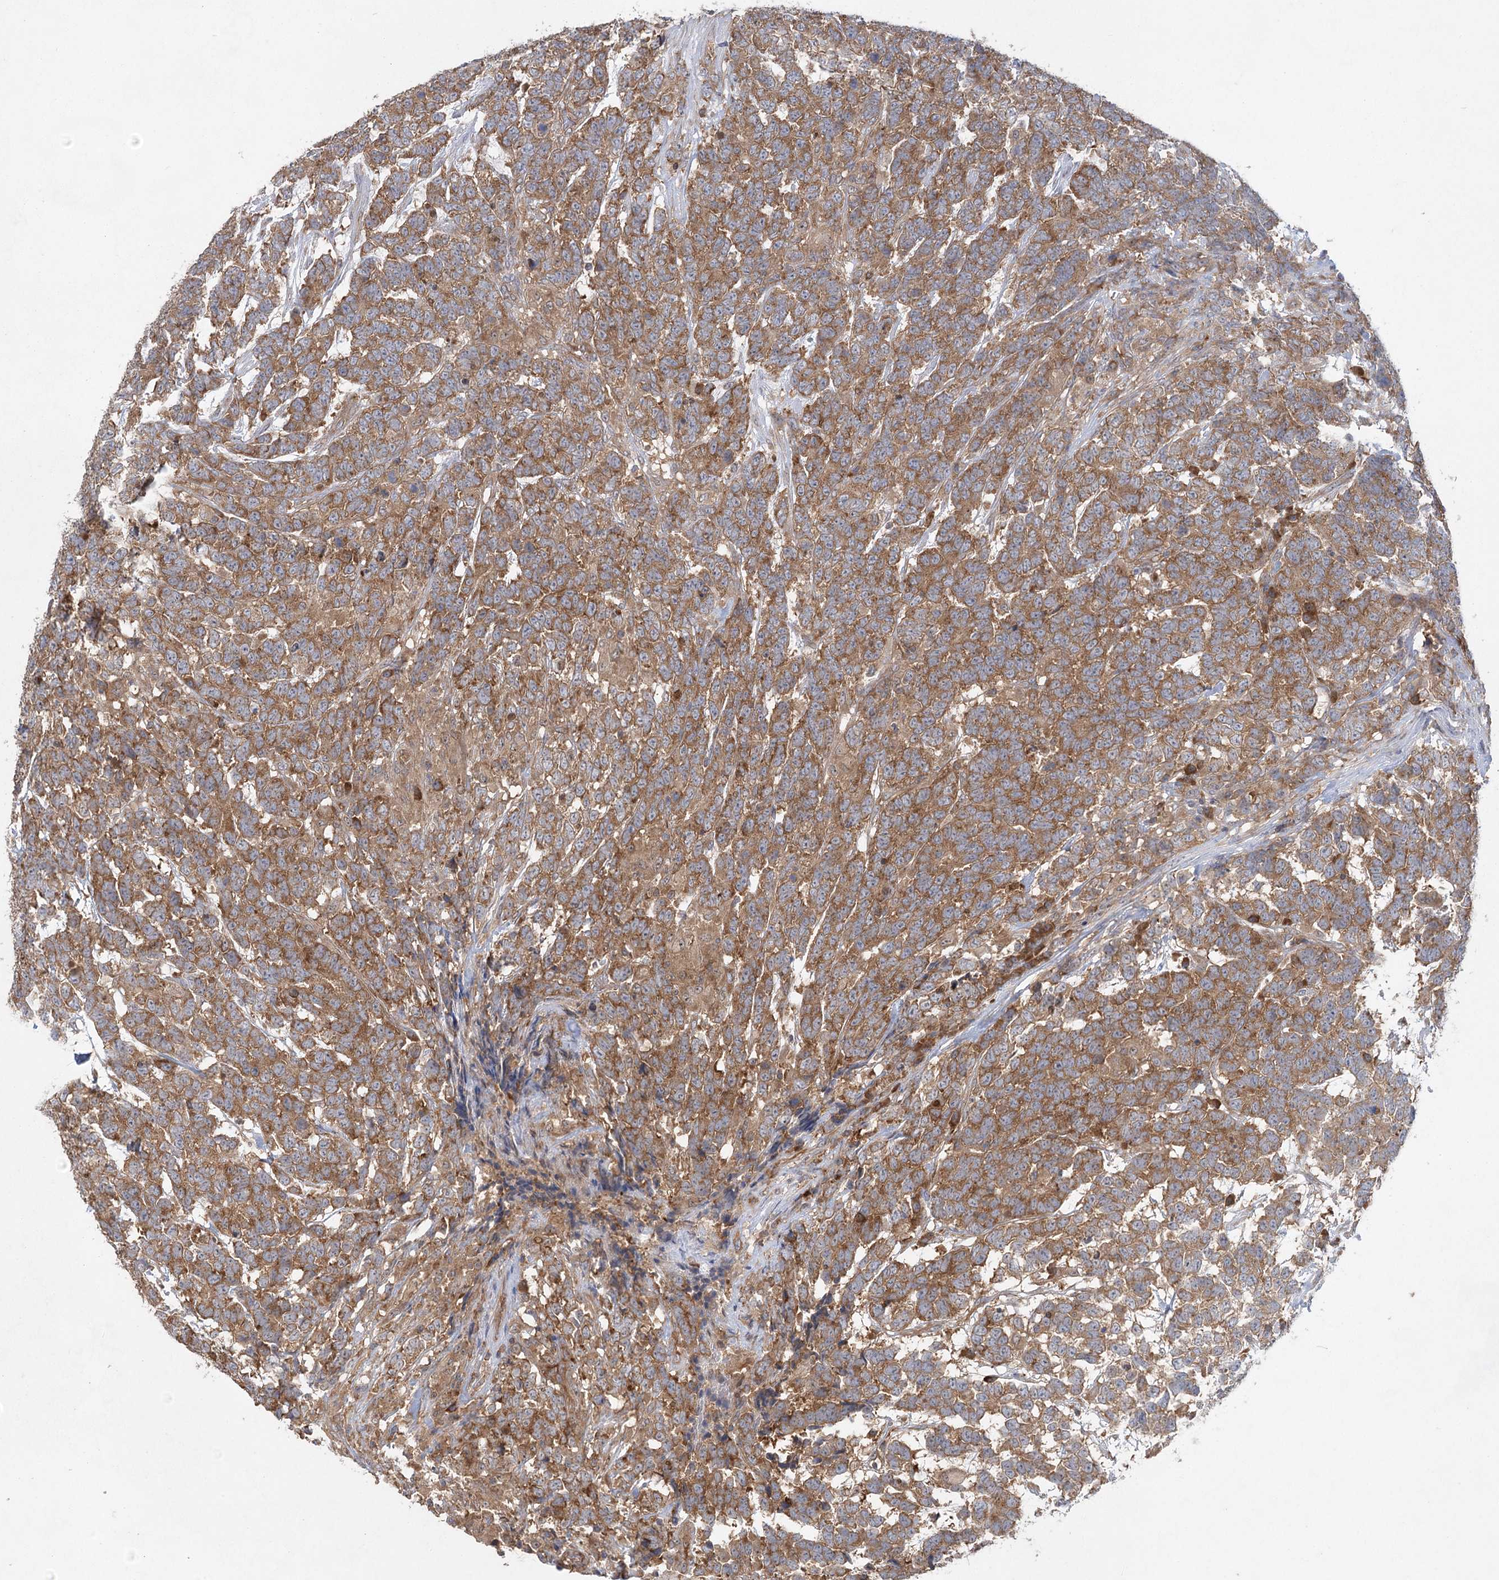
{"staining": {"intensity": "moderate", "quantity": ">75%", "location": "cytoplasmic/membranous"}, "tissue": "testis cancer", "cell_type": "Tumor cells", "image_type": "cancer", "snomed": [{"axis": "morphology", "description": "Carcinoma, Embryonal, NOS"}, {"axis": "topography", "description": "Testis"}], "caption": "Human testis cancer (embryonal carcinoma) stained with a brown dye exhibits moderate cytoplasmic/membranous positive expression in about >75% of tumor cells.", "gene": "EIF3A", "patient": {"sex": "male", "age": 26}}